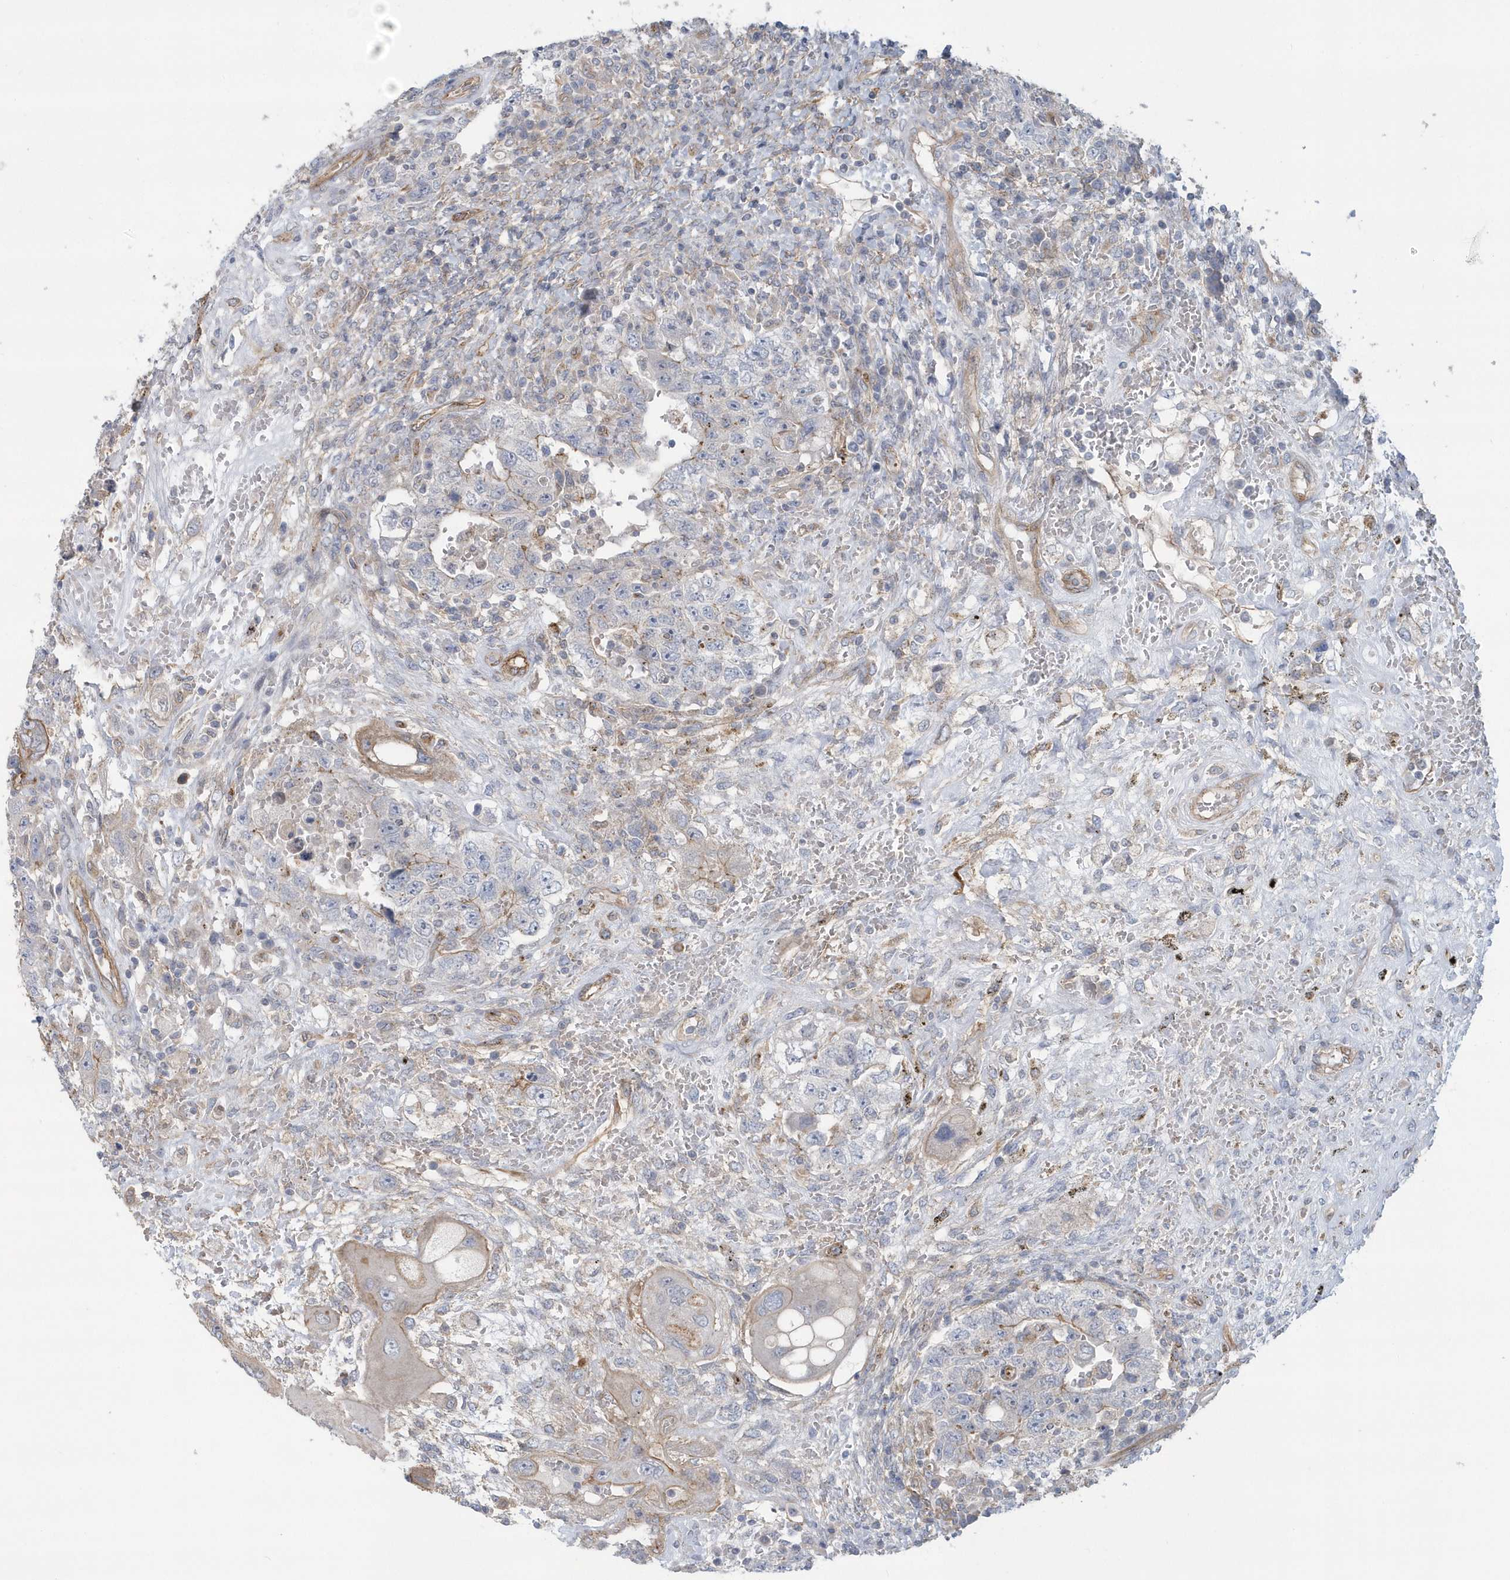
{"staining": {"intensity": "weak", "quantity": "<25%", "location": "cytoplasmic/membranous"}, "tissue": "testis cancer", "cell_type": "Tumor cells", "image_type": "cancer", "snomed": [{"axis": "morphology", "description": "Carcinoma, Embryonal, NOS"}, {"axis": "topography", "description": "Testis"}], "caption": "Tumor cells are negative for brown protein staining in testis cancer (embryonal carcinoma). (Brightfield microscopy of DAB IHC at high magnification).", "gene": "RAI14", "patient": {"sex": "male", "age": 26}}